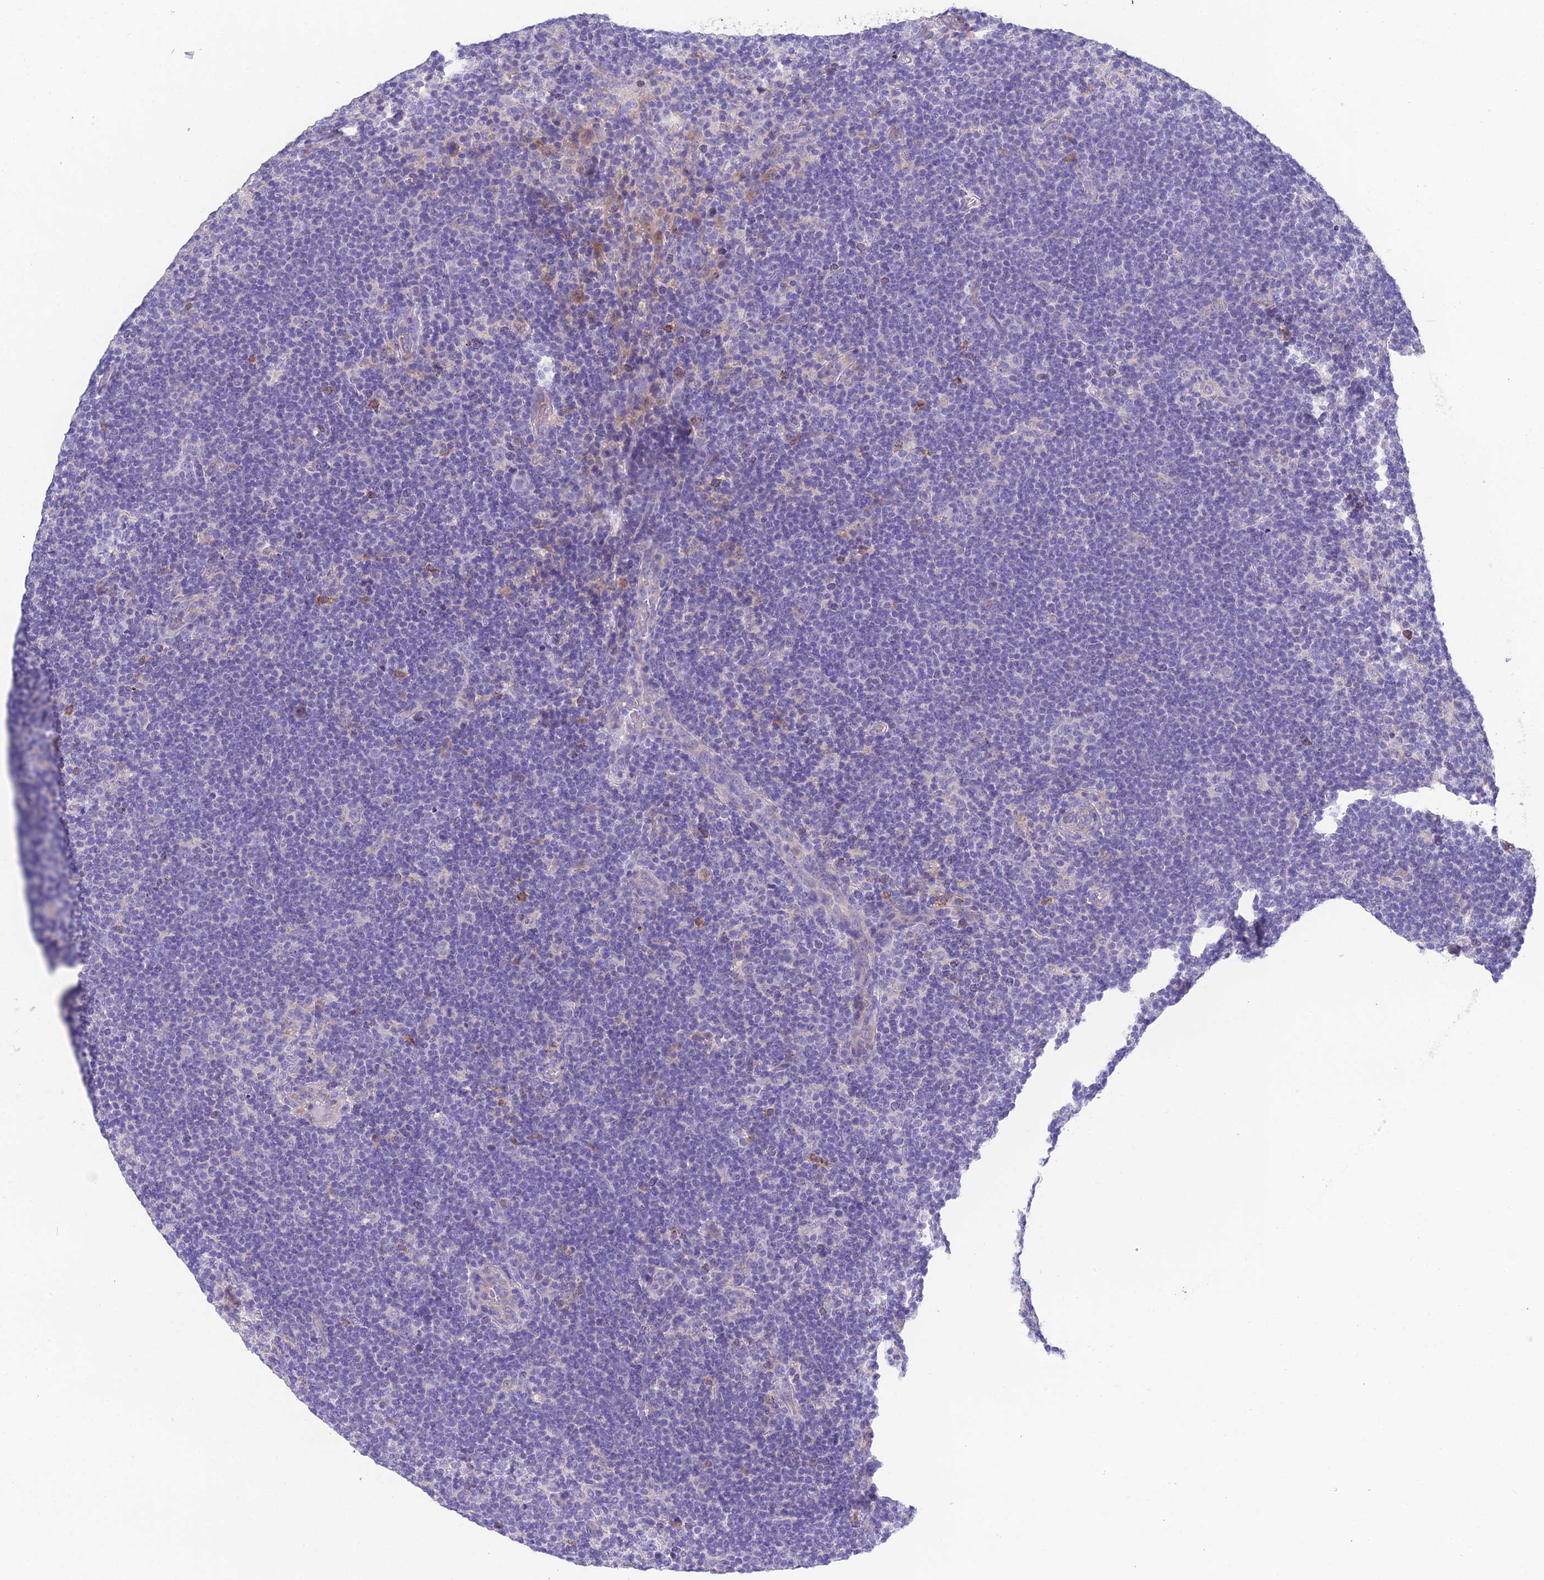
{"staining": {"intensity": "negative", "quantity": "none", "location": "none"}, "tissue": "lymphoma", "cell_type": "Tumor cells", "image_type": "cancer", "snomed": [{"axis": "morphology", "description": "Hodgkin's disease, NOS"}, {"axis": "topography", "description": "Lymph node"}], "caption": "High power microscopy micrograph of an immunohistochemistry (IHC) image of lymphoma, revealing no significant positivity in tumor cells.", "gene": "KIAA0408", "patient": {"sex": "female", "age": 57}}